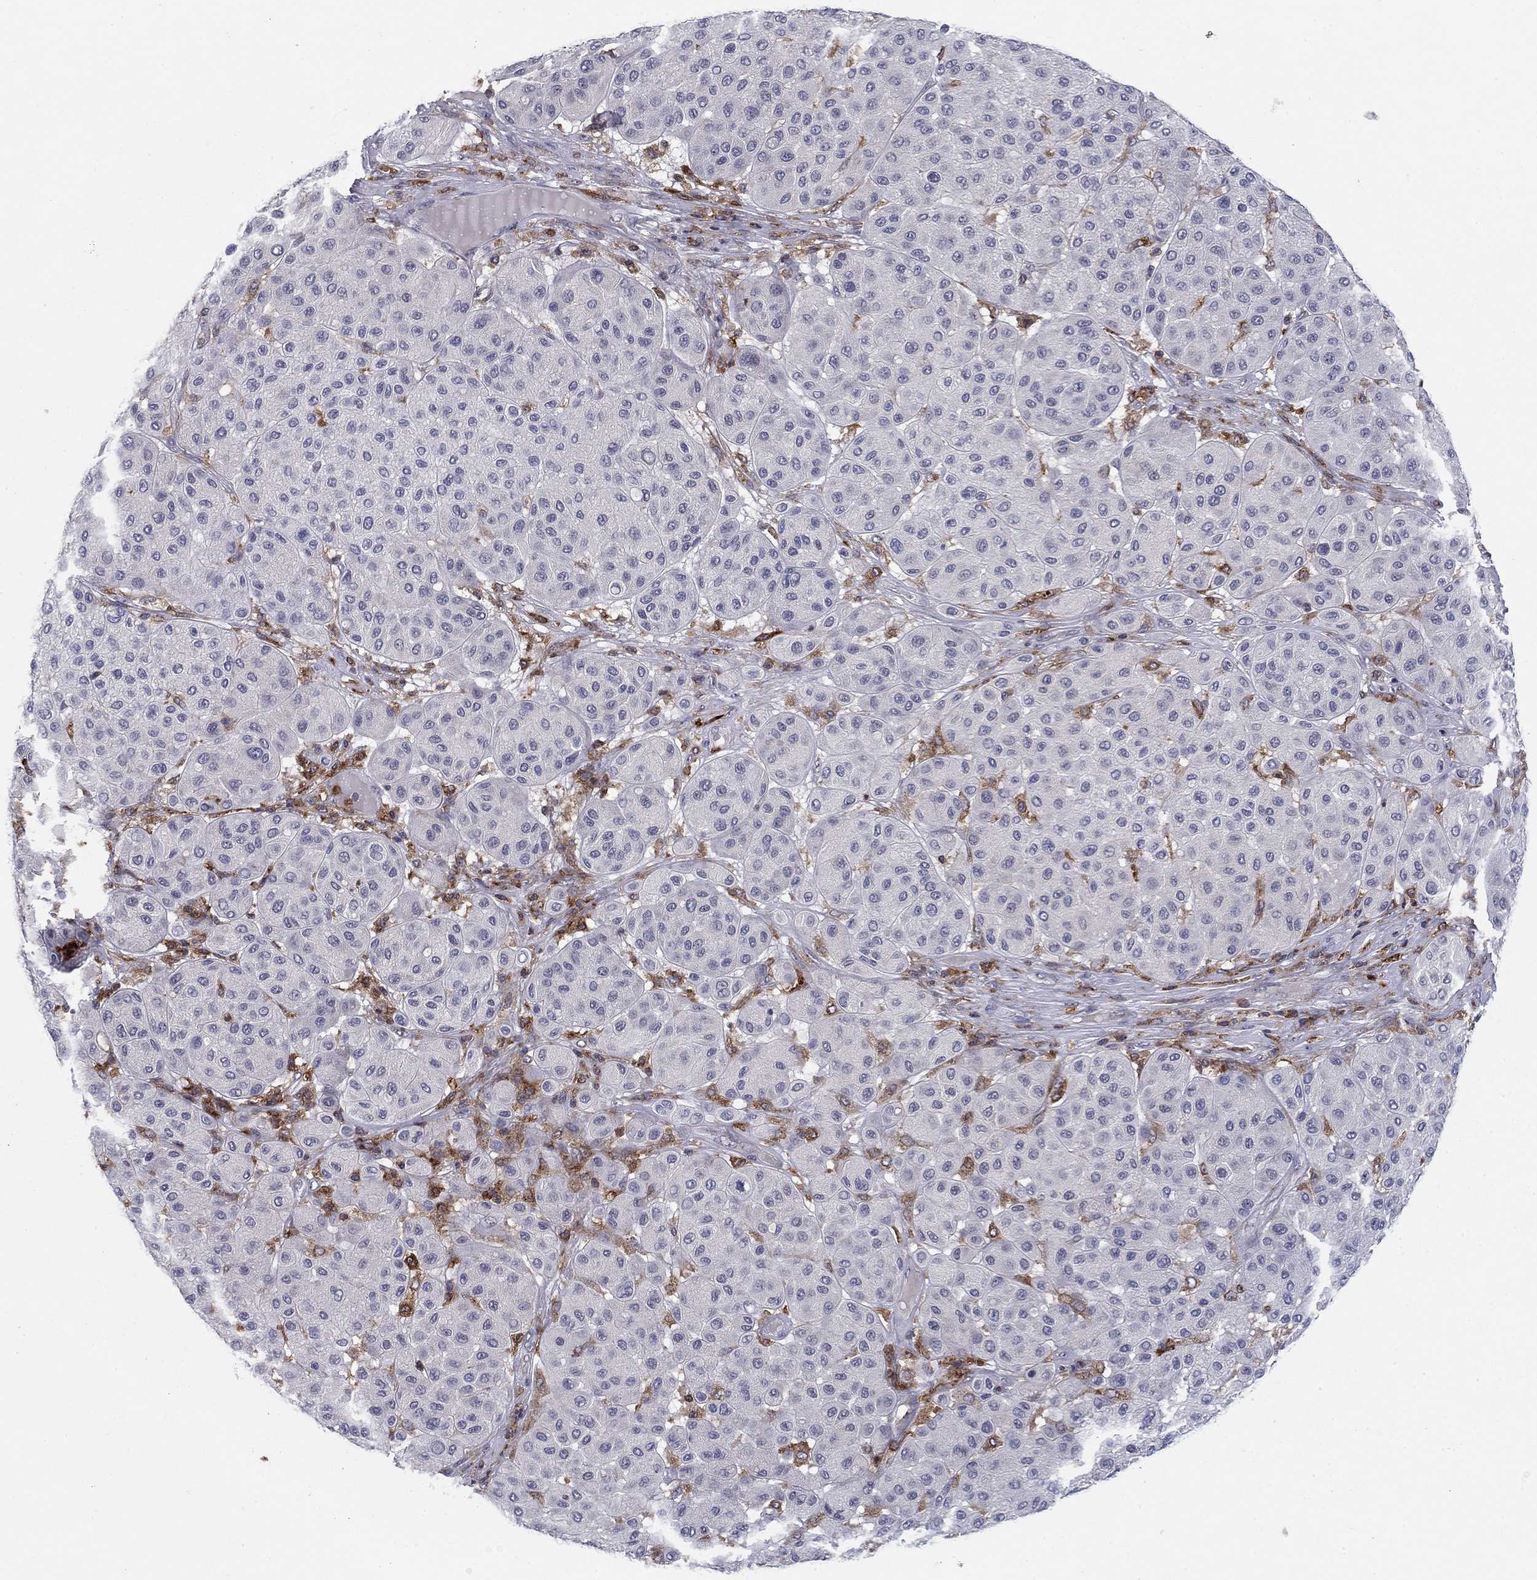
{"staining": {"intensity": "negative", "quantity": "none", "location": "none"}, "tissue": "melanoma", "cell_type": "Tumor cells", "image_type": "cancer", "snomed": [{"axis": "morphology", "description": "Malignant melanoma, Metastatic site"}, {"axis": "topography", "description": "Smooth muscle"}], "caption": "High power microscopy photomicrograph of an immunohistochemistry (IHC) histopathology image of melanoma, revealing no significant expression in tumor cells.", "gene": "PLCB2", "patient": {"sex": "male", "age": 41}}